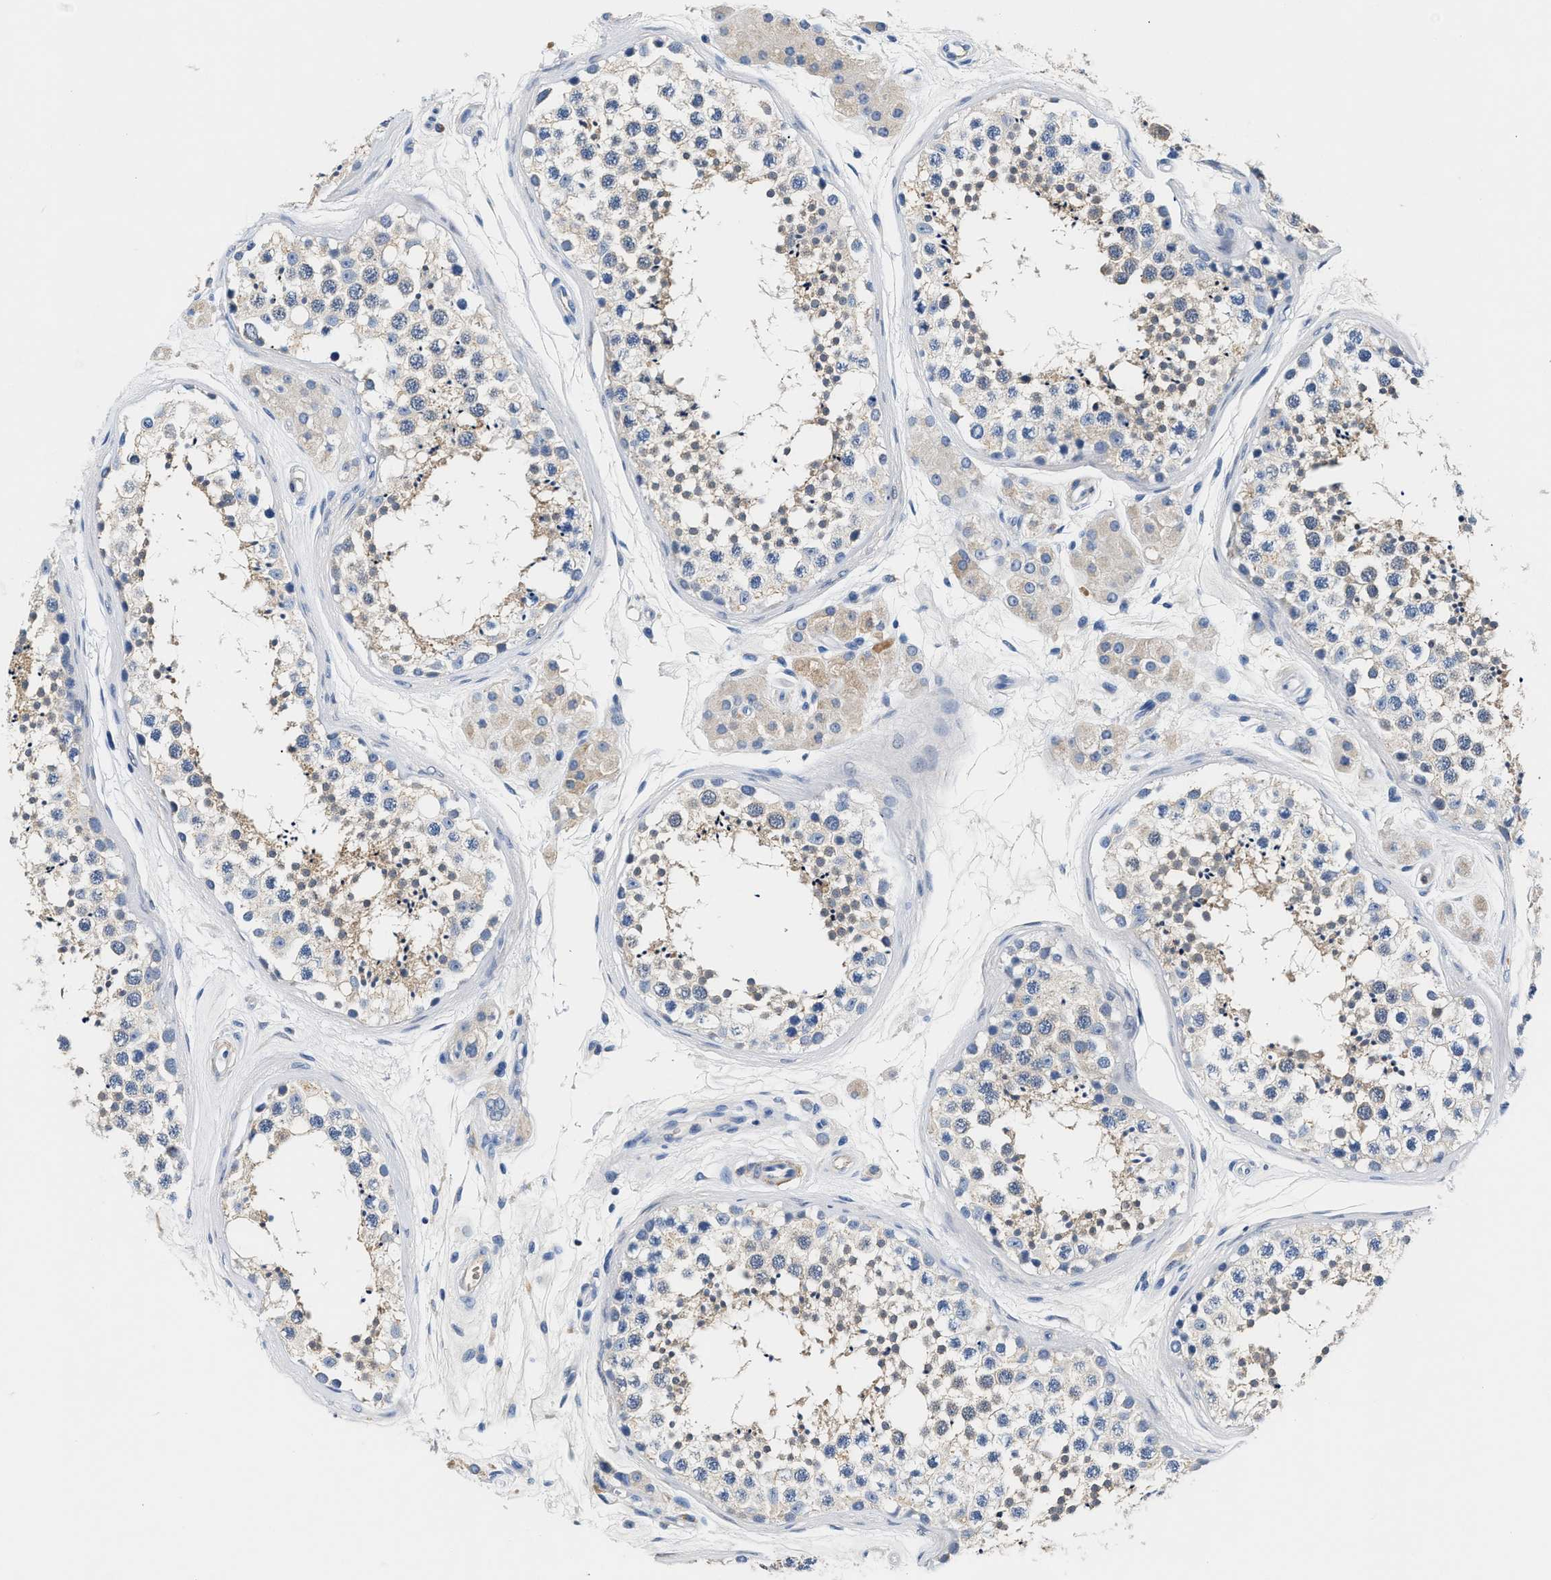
{"staining": {"intensity": "weak", "quantity": "<25%", "location": "cytoplasmic/membranous"}, "tissue": "testis", "cell_type": "Cells in seminiferous ducts", "image_type": "normal", "snomed": [{"axis": "morphology", "description": "Normal tissue, NOS"}, {"axis": "topography", "description": "Testis"}], "caption": "IHC micrograph of benign testis: human testis stained with DAB (3,3'-diaminobenzidine) displays no significant protein staining in cells in seminiferous ducts.", "gene": "TUT7", "patient": {"sex": "male", "age": 56}}